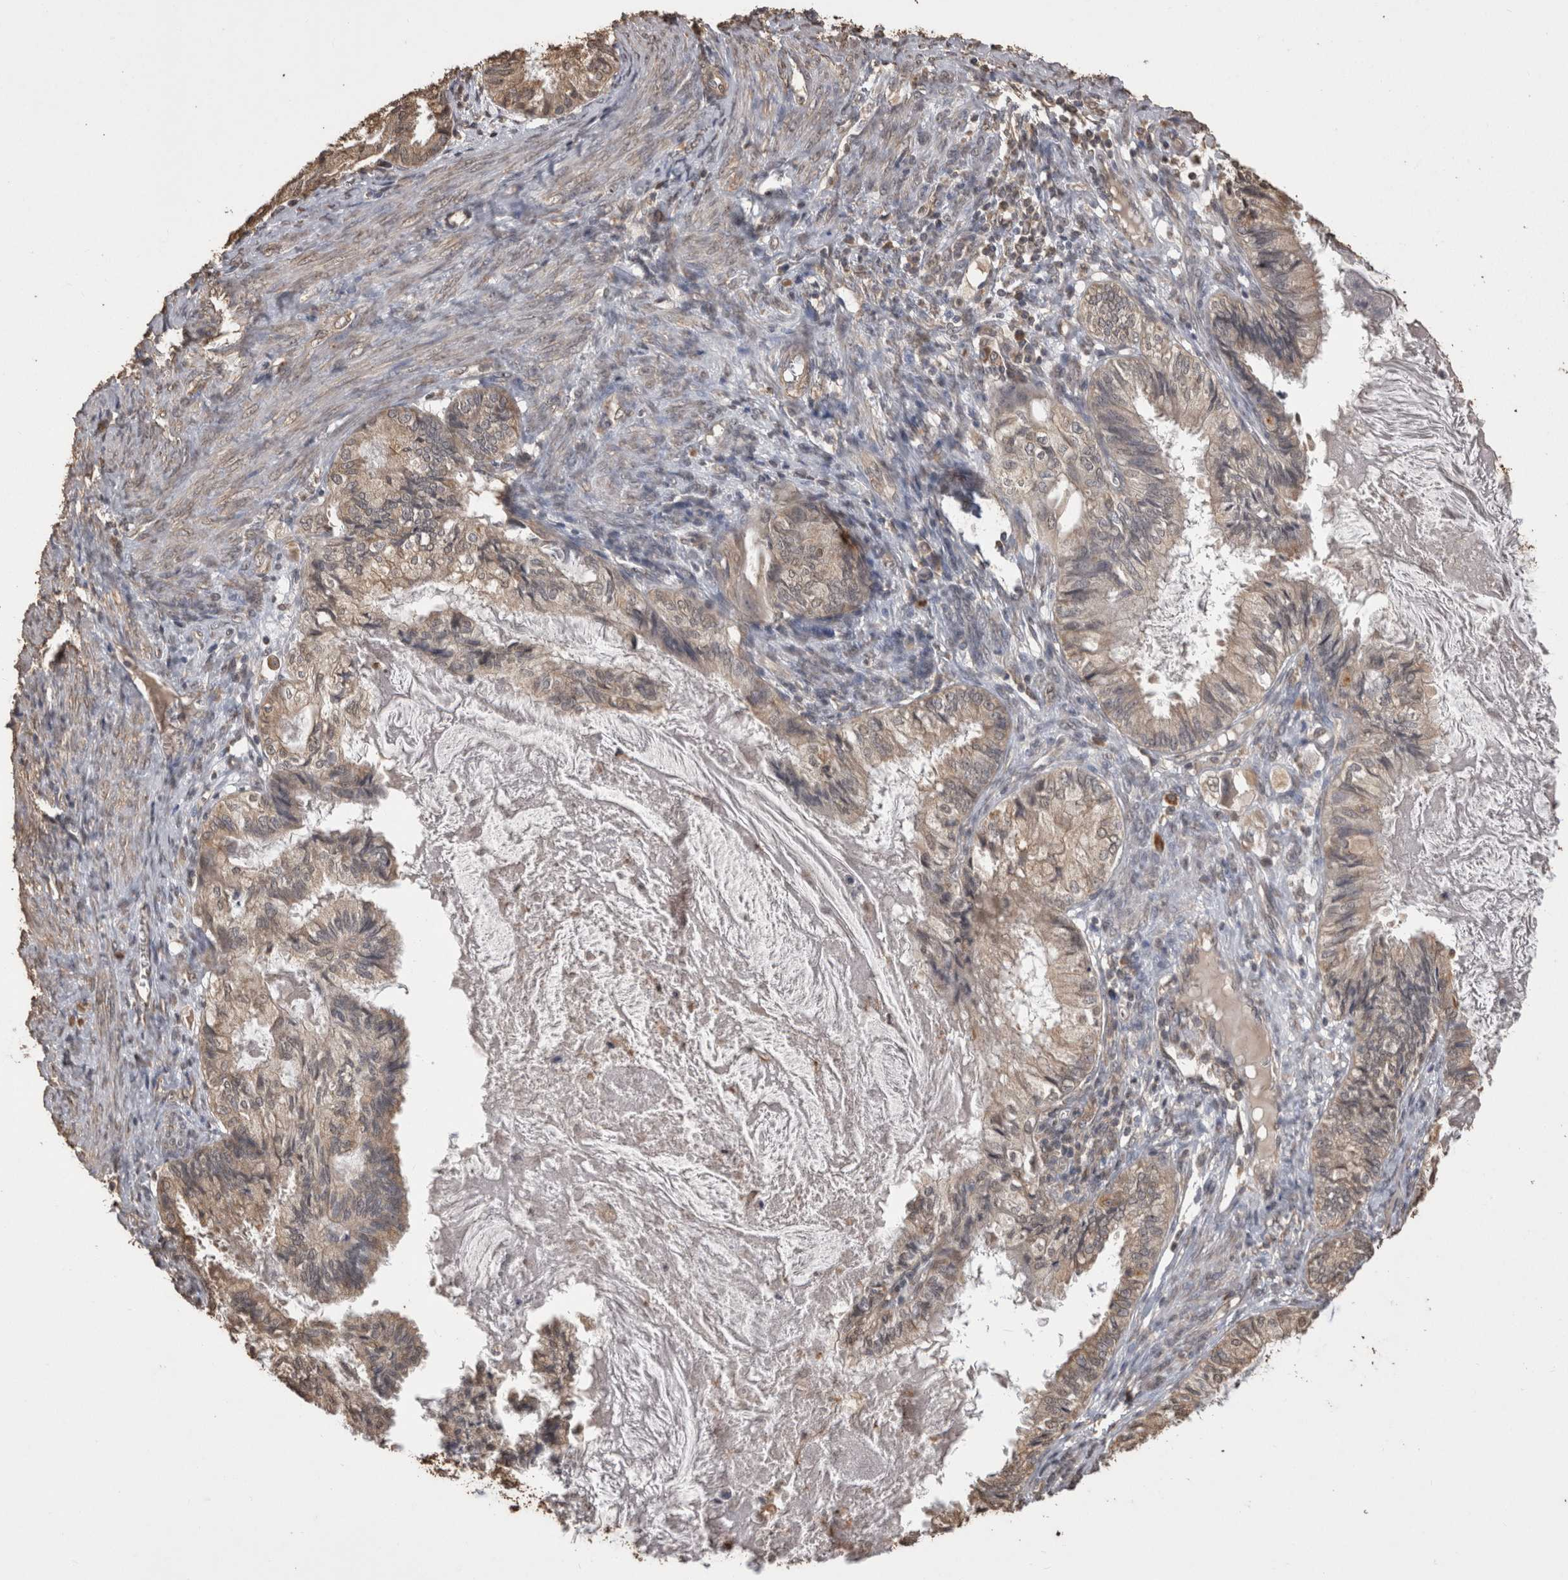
{"staining": {"intensity": "moderate", "quantity": "25%-75%", "location": "cytoplasmic/membranous"}, "tissue": "cervical cancer", "cell_type": "Tumor cells", "image_type": "cancer", "snomed": [{"axis": "morphology", "description": "Normal tissue, NOS"}, {"axis": "morphology", "description": "Adenocarcinoma, NOS"}, {"axis": "topography", "description": "Cervix"}, {"axis": "topography", "description": "Endometrium"}], "caption": "Immunohistochemistry of adenocarcinoma (cervical) displays medium levels of moderate cytoplasmic/membranous expression in approximately 25%-75% of tumor cells. (DAB = brown stain, brightfield microscopy at high magnification).", "gene": "SOCS5", "patient": {"sex": "female", "age": 86}}